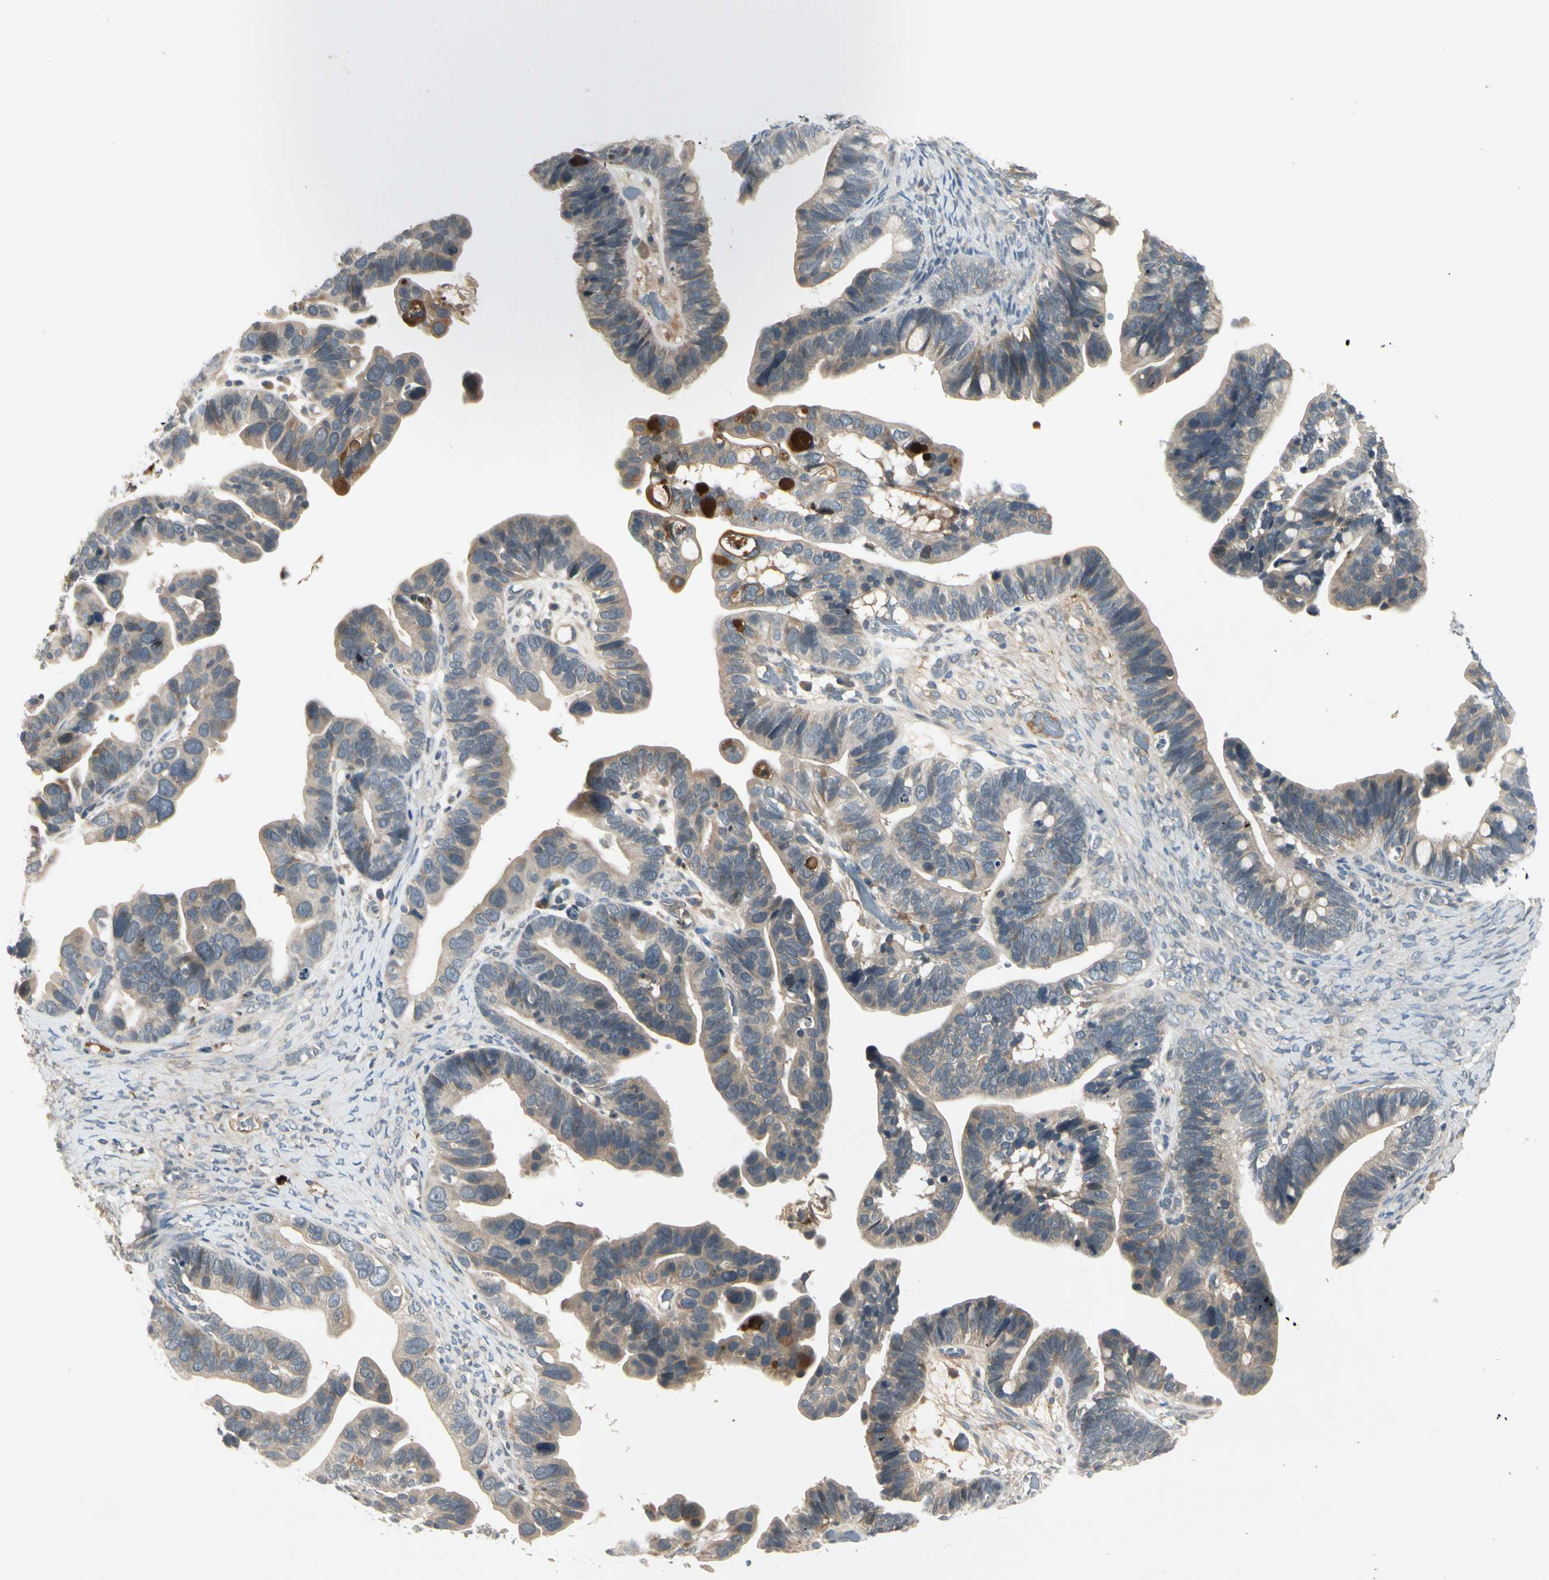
{"staining": {"intensity": "weak", "quantity": "25%-75%", "location": "cytoplasmic/membranous"}, "tissue": "ovarian cancer", "cell_type": "Tumor cells", "image_type": "cancer", "snomed": [{"axis": "morphology", "description": "Cystadenocarcinoma, serous, NOS"}, {"axis": "topography", "description": "Ovary"}], "caption": "This is an image of immunohistochemistry staining of ovarian cancer, which shows weak staining in the cytoplasmic/membranous of tumor cells.", "gene": "CCL4", "patient": {"sex": "female", "age": 56}}